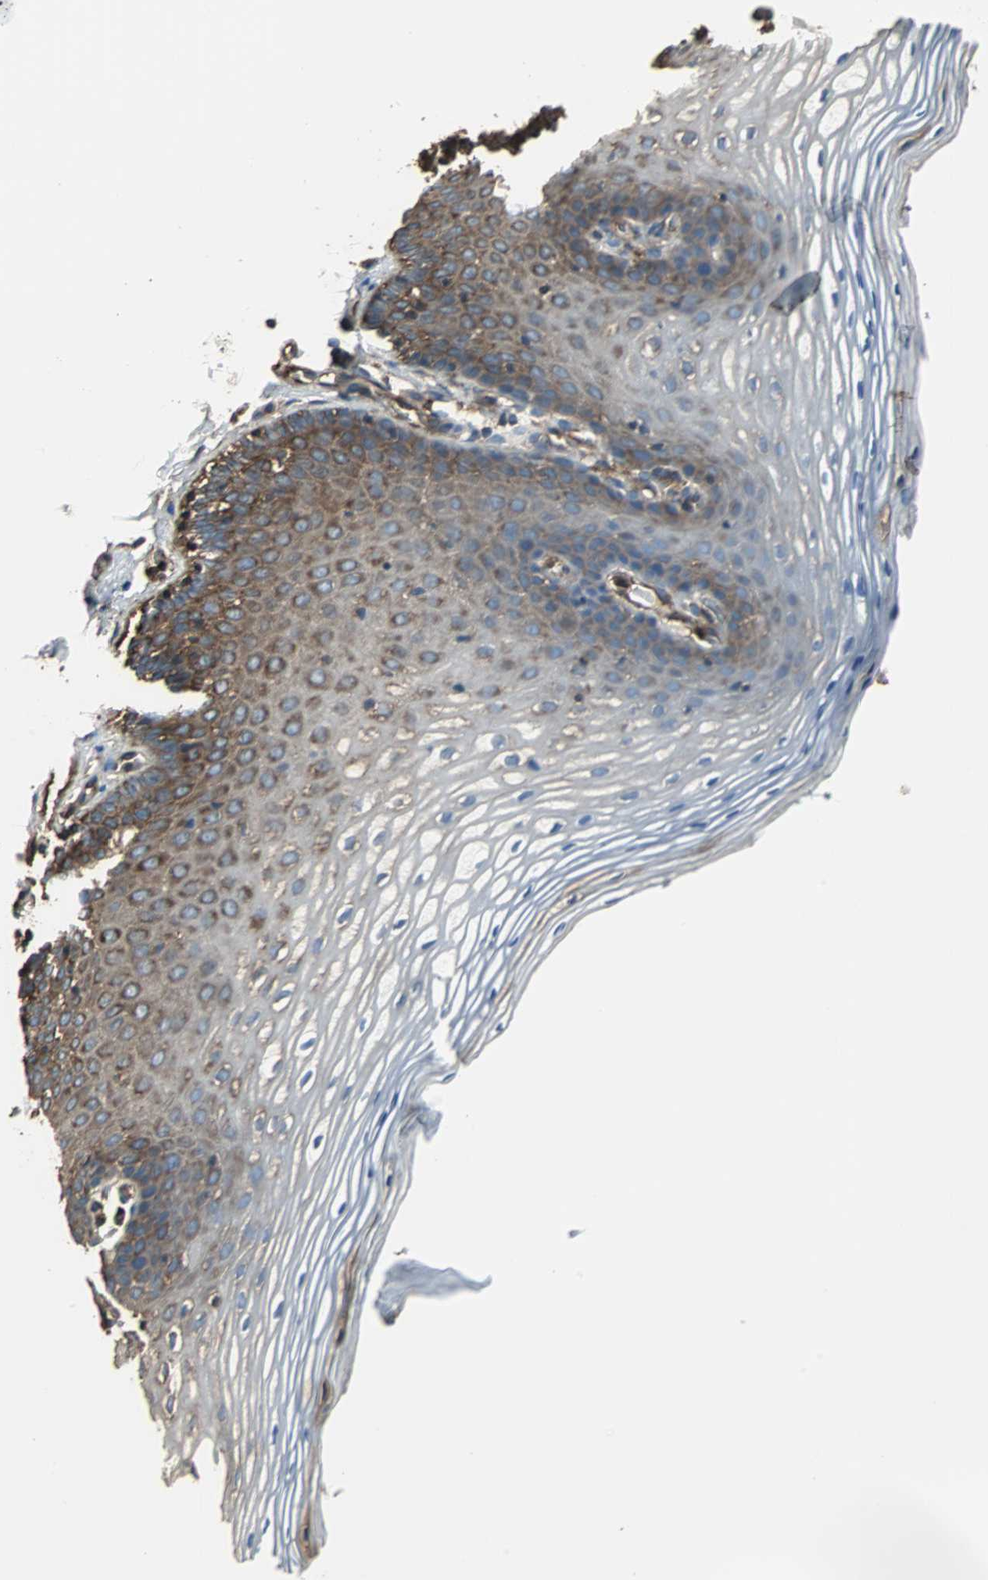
{"staining": {"intensity": "moderate", "quantity": "25%-75%", "location": "cytoplasmic/membranous"}, "tissue": "vagina", "cell_type": "Squamous epithelial cells", "image_type": "normal", "snomed": [{"axis": "morphology", "description": "Normal tissue, NOS"}, {"axis": "topography", "description": "Vagina"}], "caption": "Immunohistochemistry (IHC) (DAB (3,3'-diaminobenzidine)) staining of unremarkable vagina reveals moderate cytoplasmic/membranous protein positivity in approximately 25%-75% of squamous epithelial cells.", "gene": "ACTN1", "patient": {"sex": "female", "age": 55}}